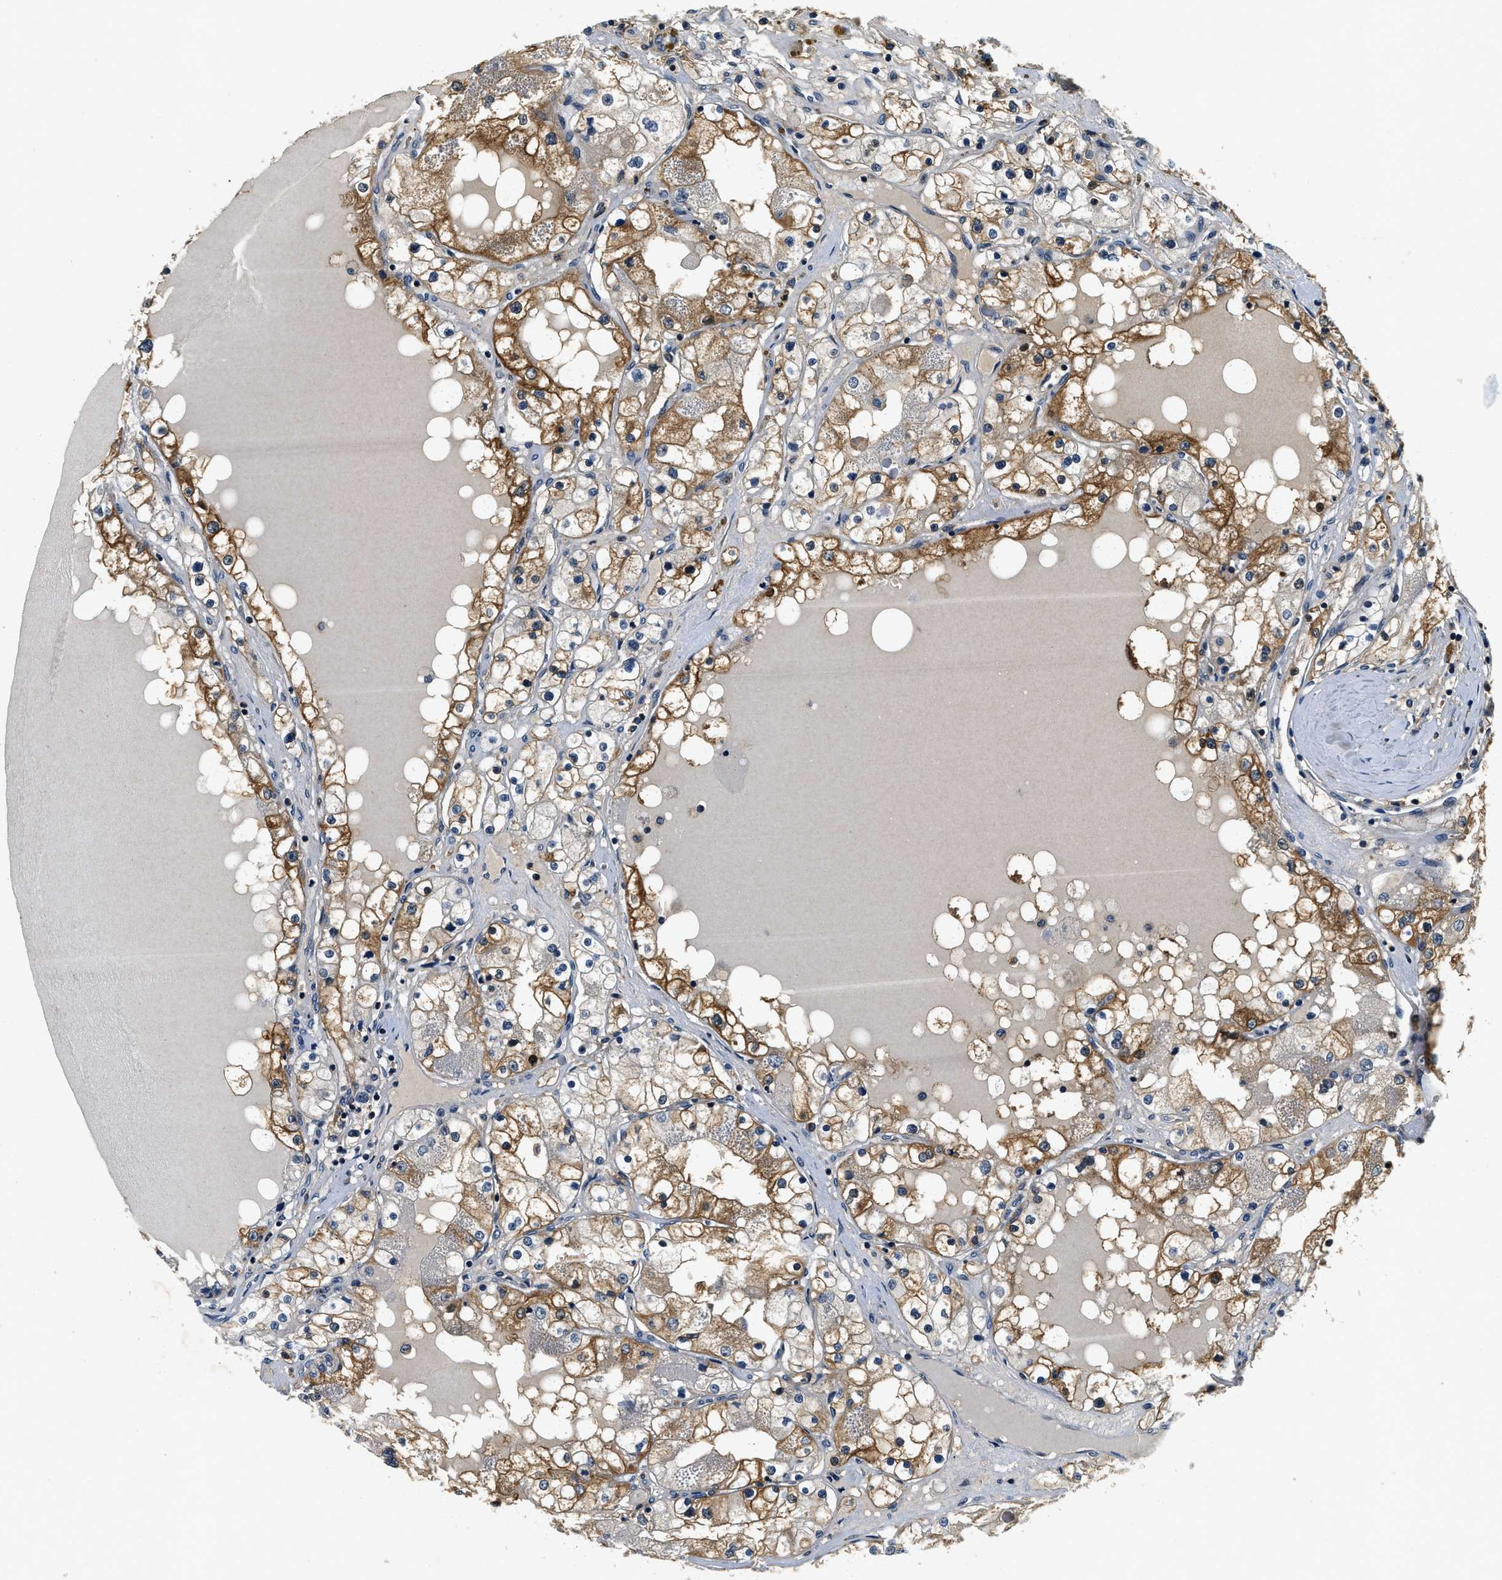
{"staining": {"intensity": "strong", "quantity": ">75%", "location": "cytoplasmic/membranous"}, "tissue": "renal cancer", "cell_type": "Tumor cells", "image_type": "cancer", "snomed": [{"axis": "morphology", "description": "Adenocarcinoma, NOS"}, {"axis": "topography", "description": "Kidney"}], "caption": "Immunohistochemistry photomicrograph of neoplastic tissue: adenocarcinoma (renal) stained using immunohistochemistry shows high levels of strong protein expression localized specifically in the cytoplasmic/membranous of tumor cells, appearing as a cytoplasmic/membranous brown color.", "gene": "RESF1", "patient": {"sex": "male", "age": 68}}